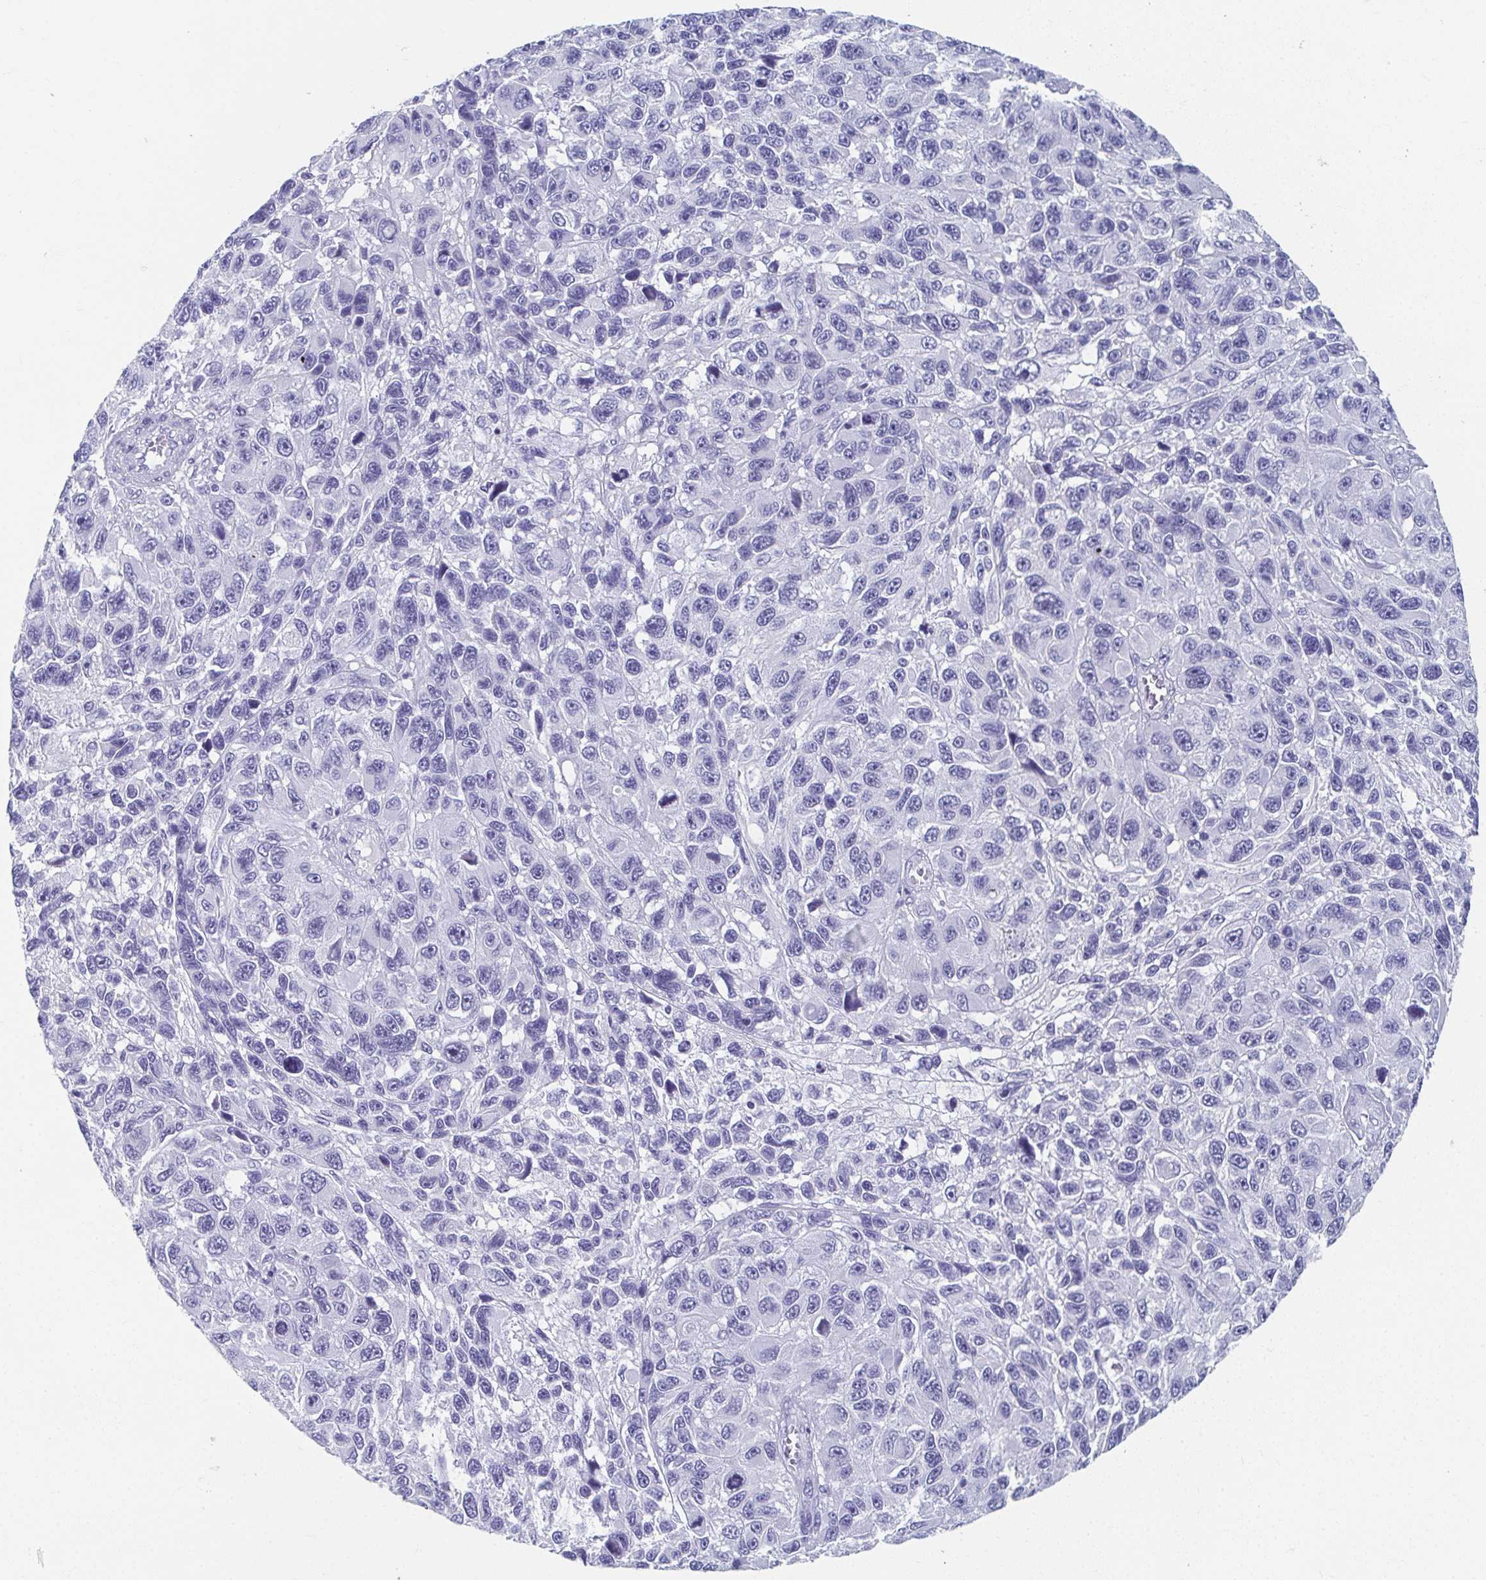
{"staining": {"intensity": "negative", "quantity": "none", "location": "none"}, "tissue": "melanoma", "cell_type": "Tumor cells", "image_type": "cancer", "snomed": [{"axis": "morphology", "description": "Malignant melanoma, NOS"}, {"axis": "topography", "description": "Skin"}], "caption": "A photomicrograph of malignant melanoma stained for a protein exhibits no brown staining in tumor cells.", "gene": "GHRL", "patient": {"sex": "male", "age": 53}}